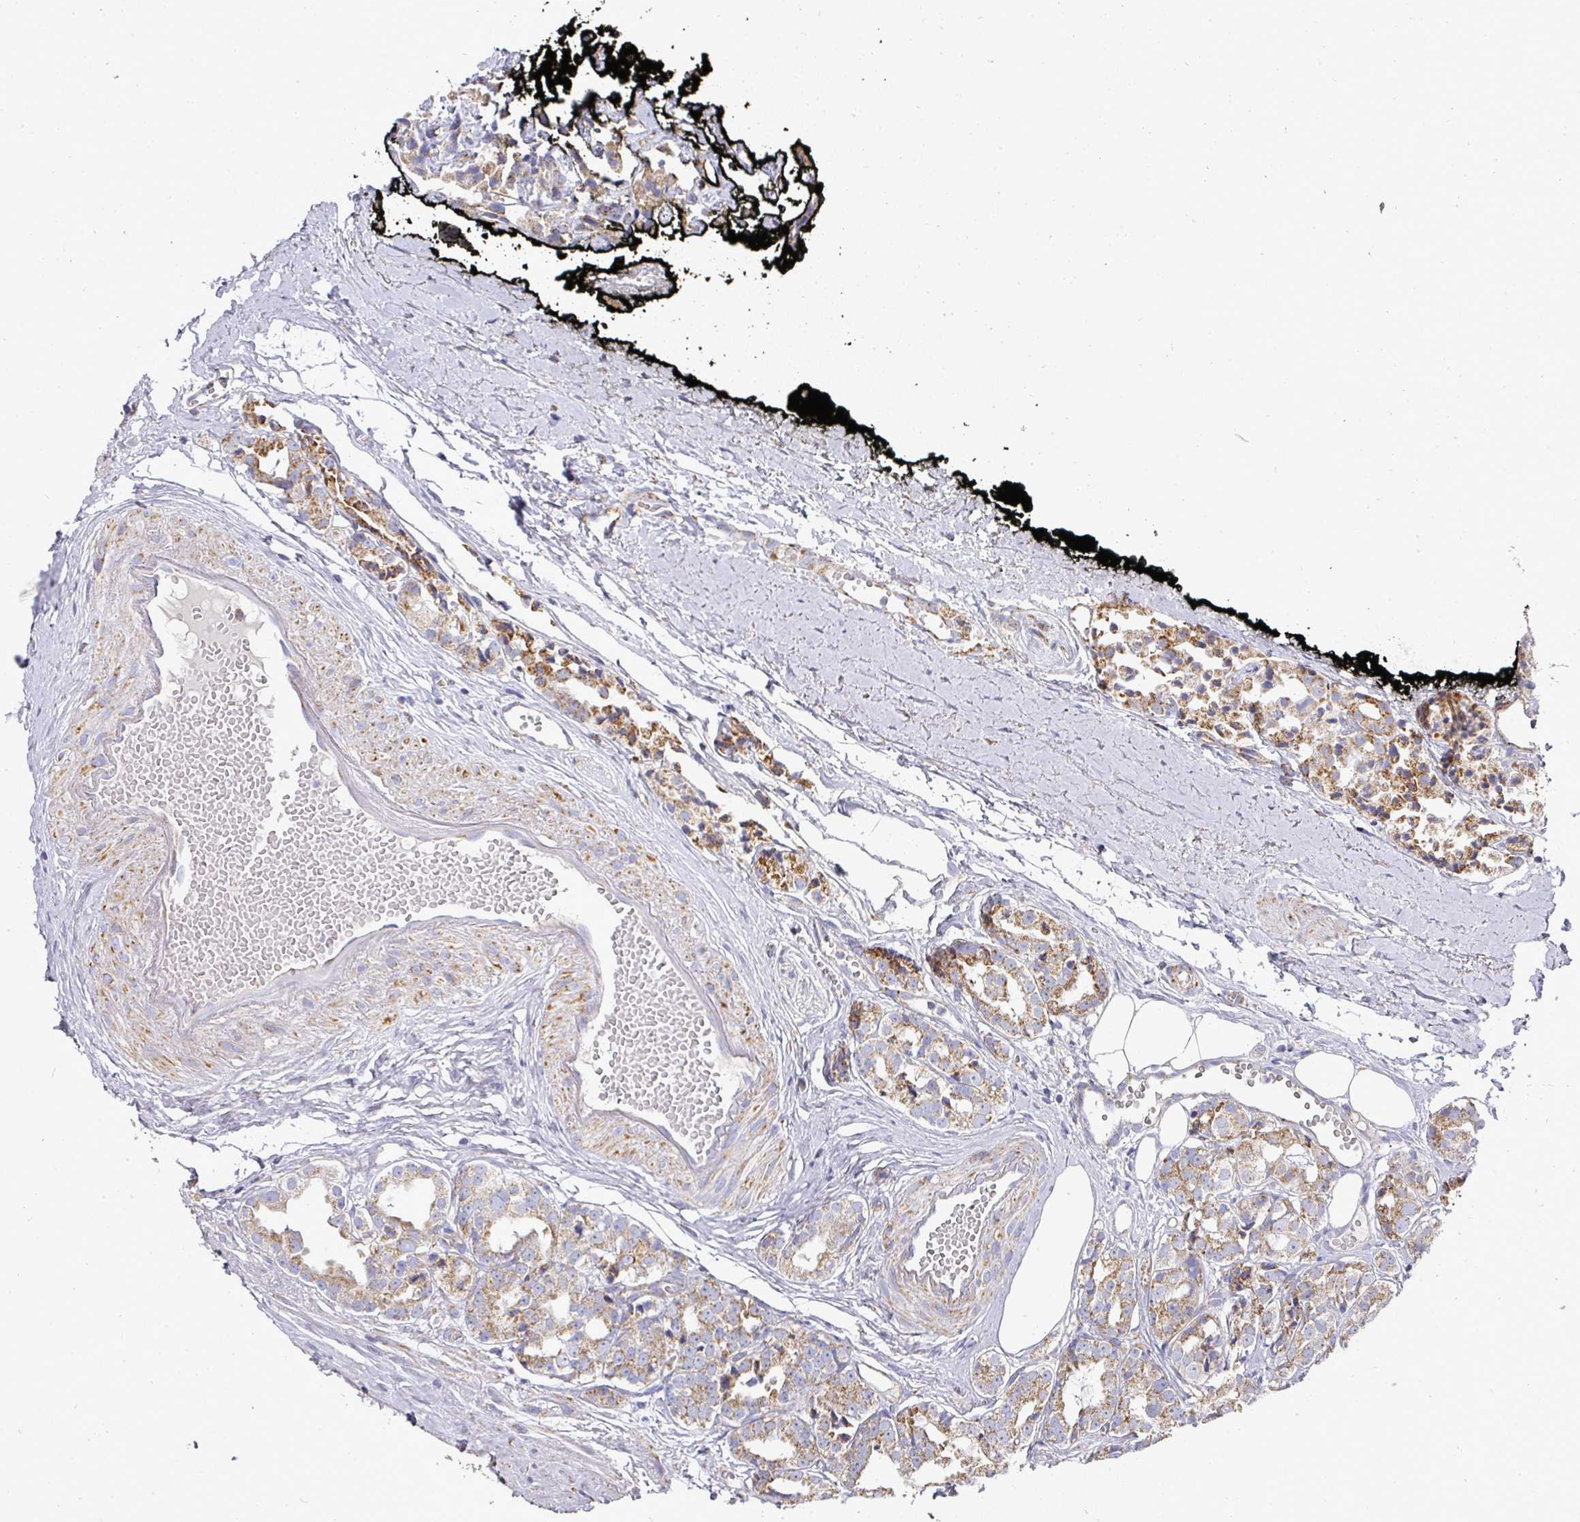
{"staining": {"intensity": "moderate", "quantity": ">75%", "location": "cytoplasmic/membranous"}, "tissue": "prostate cancer", "cell_type": "Tumor cells", "image_type": "cancer", "snomed": [{"axis": "morphology", "description": "Adenocarcinoma, High grade"}, {"axis": "topography", "description": "Prostate"}], "caption": "High-magnification brightfield microscopy of adenocarcinoma (high-grade) (prostate) stained with DAB (3,3'-diaminobenzidine) (brown) and counterstained with hematoxylin (blue). tumor cells exhibit moderate cytoplasmic/membranous positivity is seen in approximately>75% of cells. (Brightfield microscopy of DAB IHC at high magnification).", "gene": "UQCRFS1", "patient": {"sex": "male", "age": 71}}